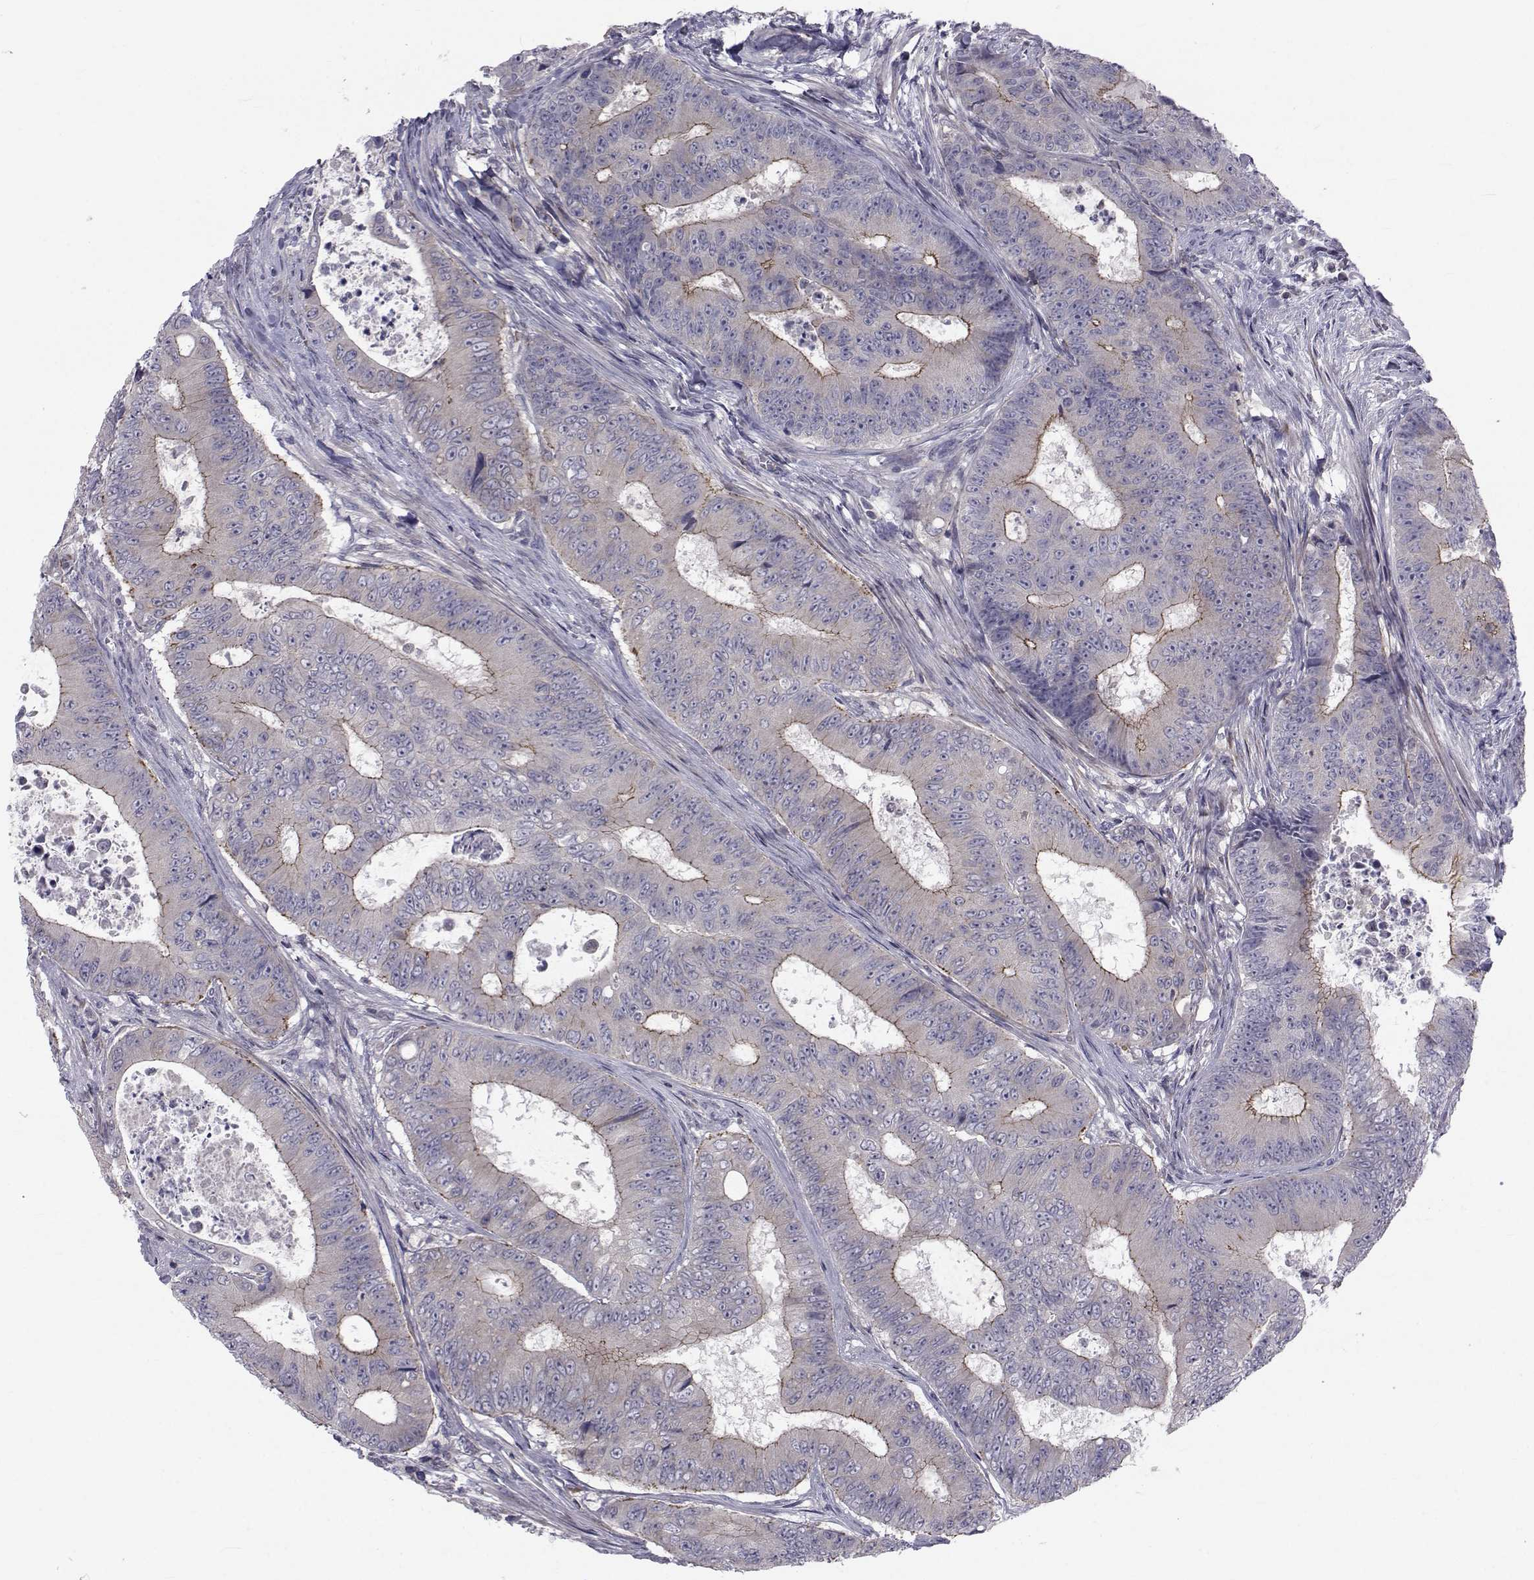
{"staining": {"intensity": "strong", "quantity": "<25%", "location": "cytoplasmic/membranous"}, "tissue": "colorectal cancer", "cell_type": "Tumor cells", "image_type": "cancer", "snomed": [{"axis": "morphology", "description": "Adenocarcinoma, NOS"}, {"axis": "topography", "description": "Colon"}], "caption": "Brown immunohistochemical staining in human adenocarcinoma (colorectal) displays strong cytoplasmic/membranous staining in about <25% of tumor cells.", "gene": "SLC30A10", "patient": {"sex": "female", "age": 48}}